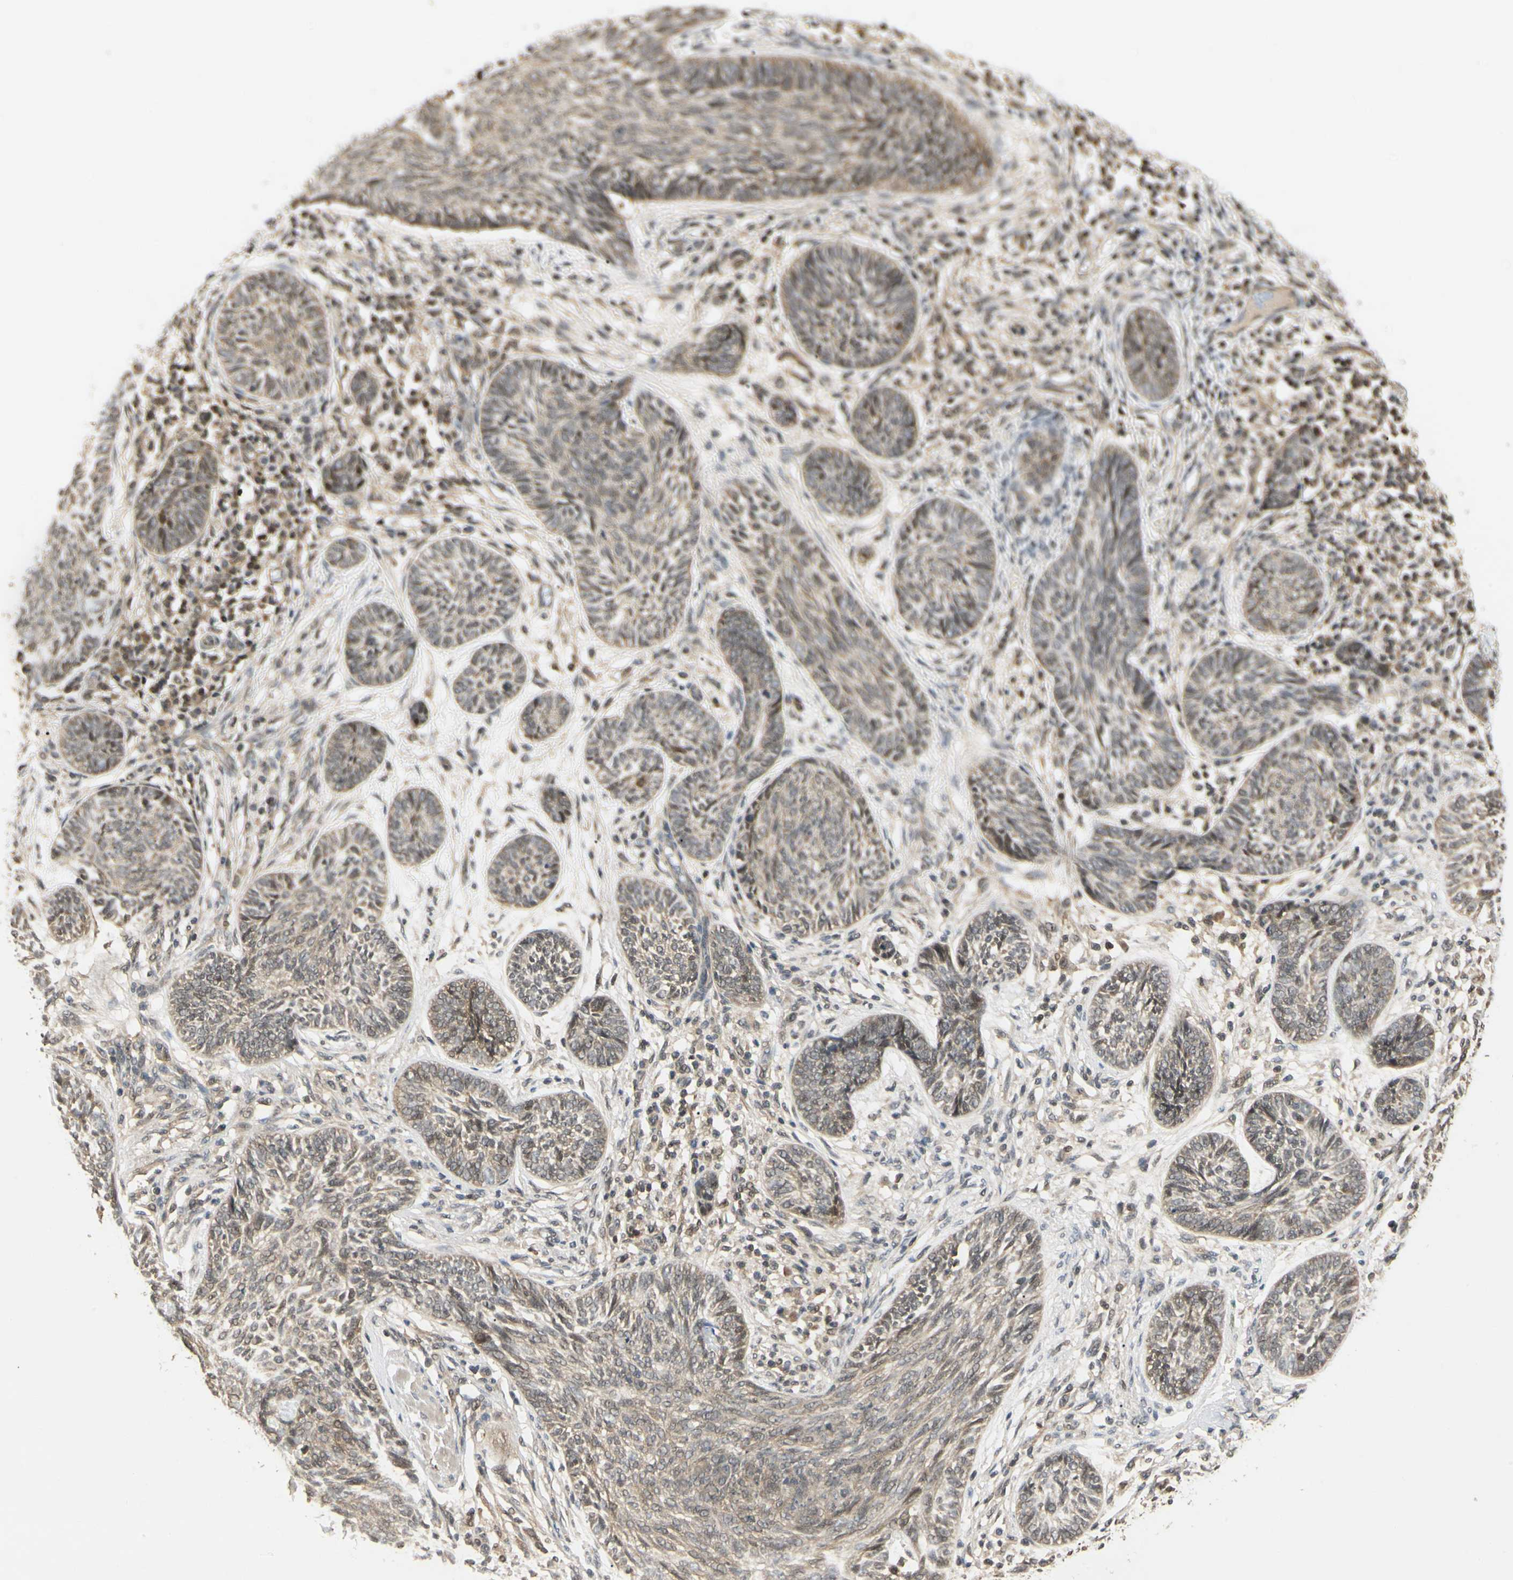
{"staining": {"intensity": "weak", "quantity": "25%-75%", "location": "cytoplasmic/membranous,nuclear"}, "tissue": "skin cancer", "cell_type": "Tumor cells", "image_type": "cancer", "snomed": [{"axis": "morphology", "description": "Papilloma, NOS"}, {"axis": "morphology", "description": "Basal cell carcinoma"}, {"axis": "topography", "description": "Skin"}], "caption": "Weak cytoplasmic/membranous and nuclear staining for a protein is present in about 25%-75% of tumor cells of skin cancer using immunohistochemistry (IHC).", "gene": "UBE2Z", "patient": {"sex": "male", "age": 87}}